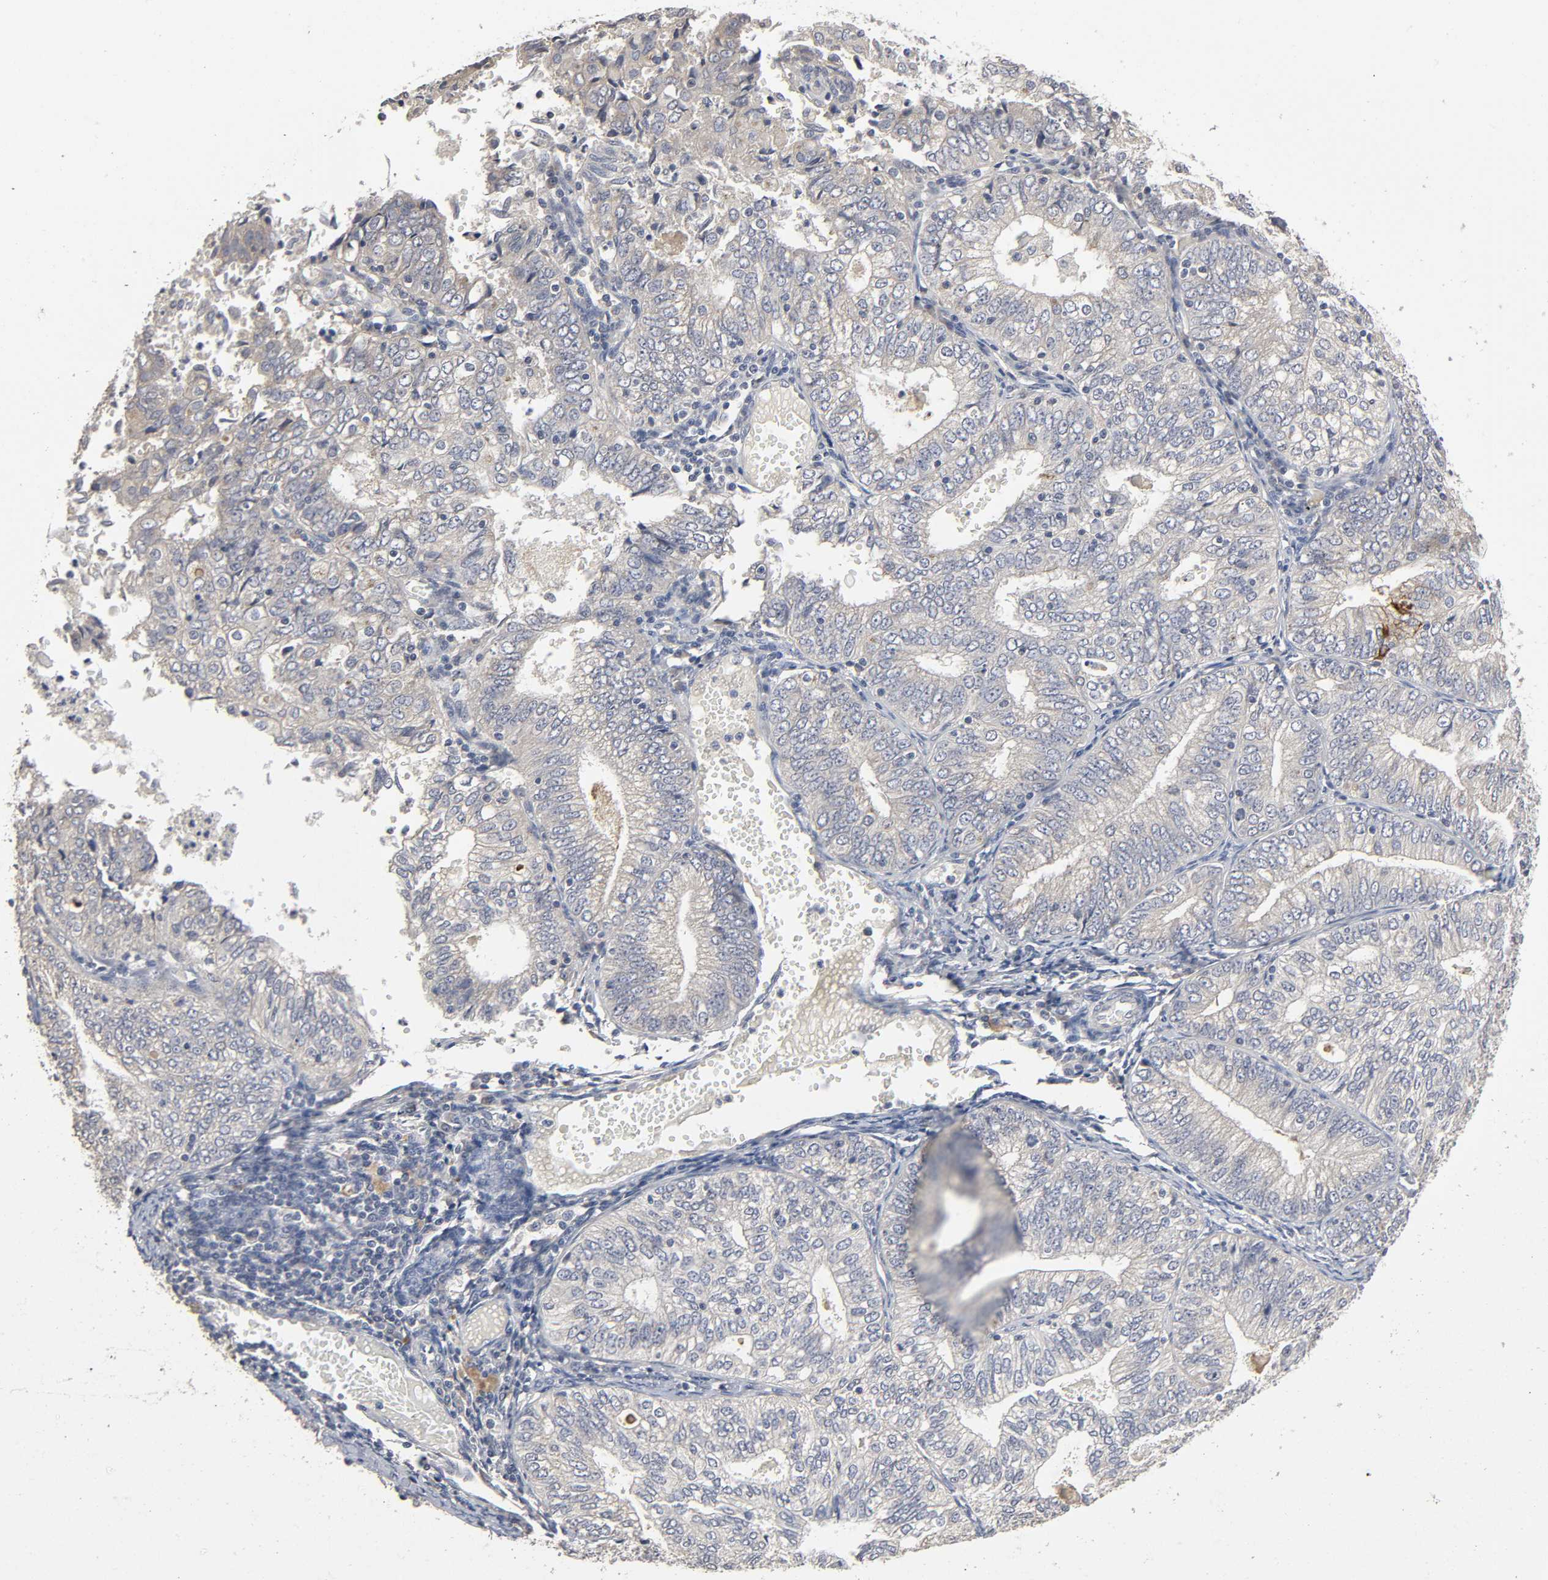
{"staining": {"intensity": "negative", "quantity": "none", "location": "none"}, "tissue": "endometrial cancer", "cell_type": "Tumor cells", "image_type": "cancer", "snomed": [{"axis": "morphology", "description": "Adenocarcinoma, NOS"}, {"axis": "topography", "description": "Endometrium"}], "caption": "An image of endometrial cancer (adenocarcinoma) stained for a protein displays no brown staining in tumor cells.", "gene": "SLC10A2", "patient": {"sex": "female", "age": 69}}